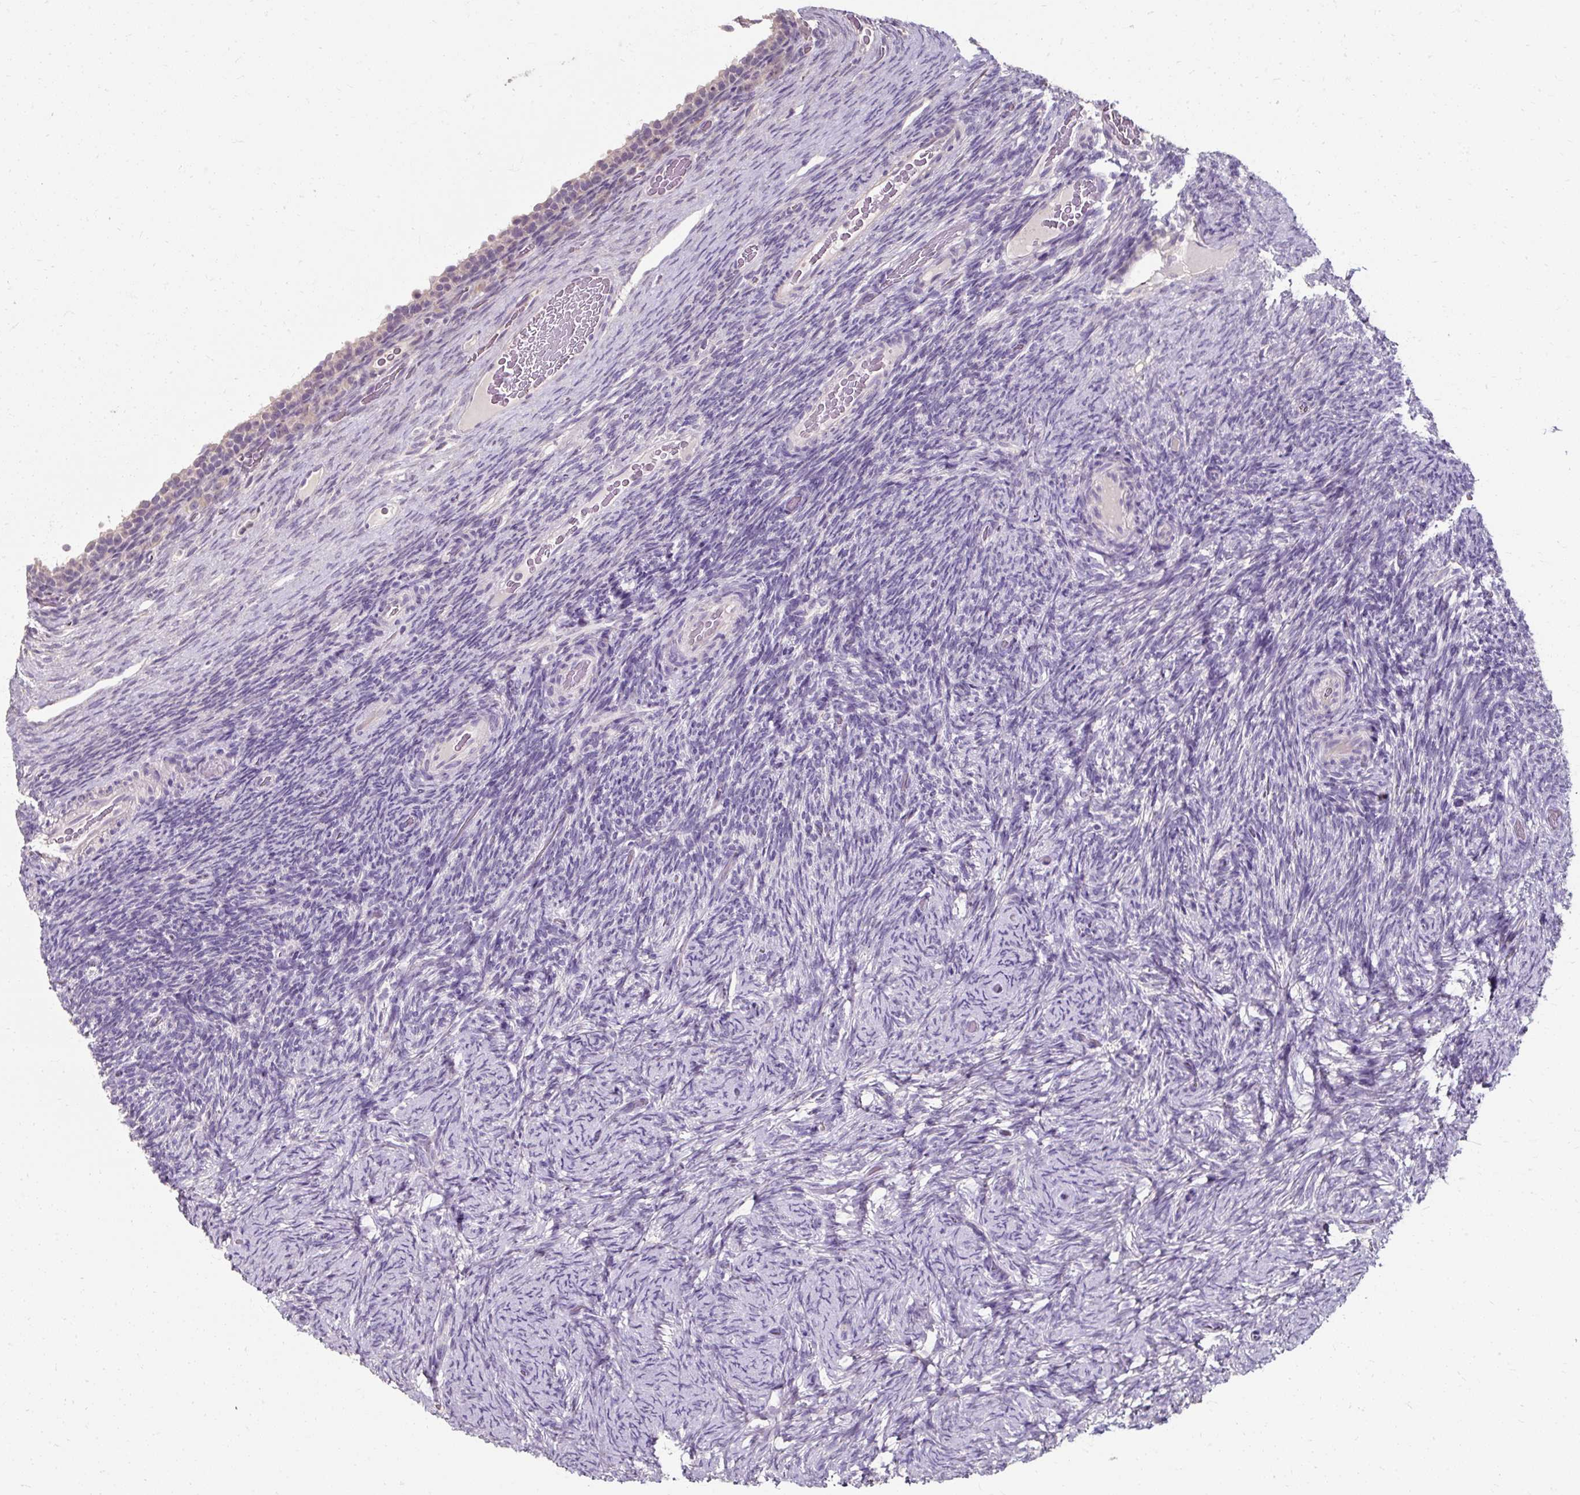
{"staining": {"intensity": "negative", "quantity": "none", "location": "none"}, "tissue": "ovary", "cell_type": "Follicle cells", "image_type": "normal", "snomed": [{"axis": "morphology", "description": "Normal tissue, NOS"}, {"axis": "topography", "description": "Ovary"}], "caption": "A histopathology image of ovary stained for a protein shows no brown staining in follicle cells. (DAB IHC with hematoxylin counter stain).", "gene": "KLHL24", "patient": {"sex": "female", "age": 34}}